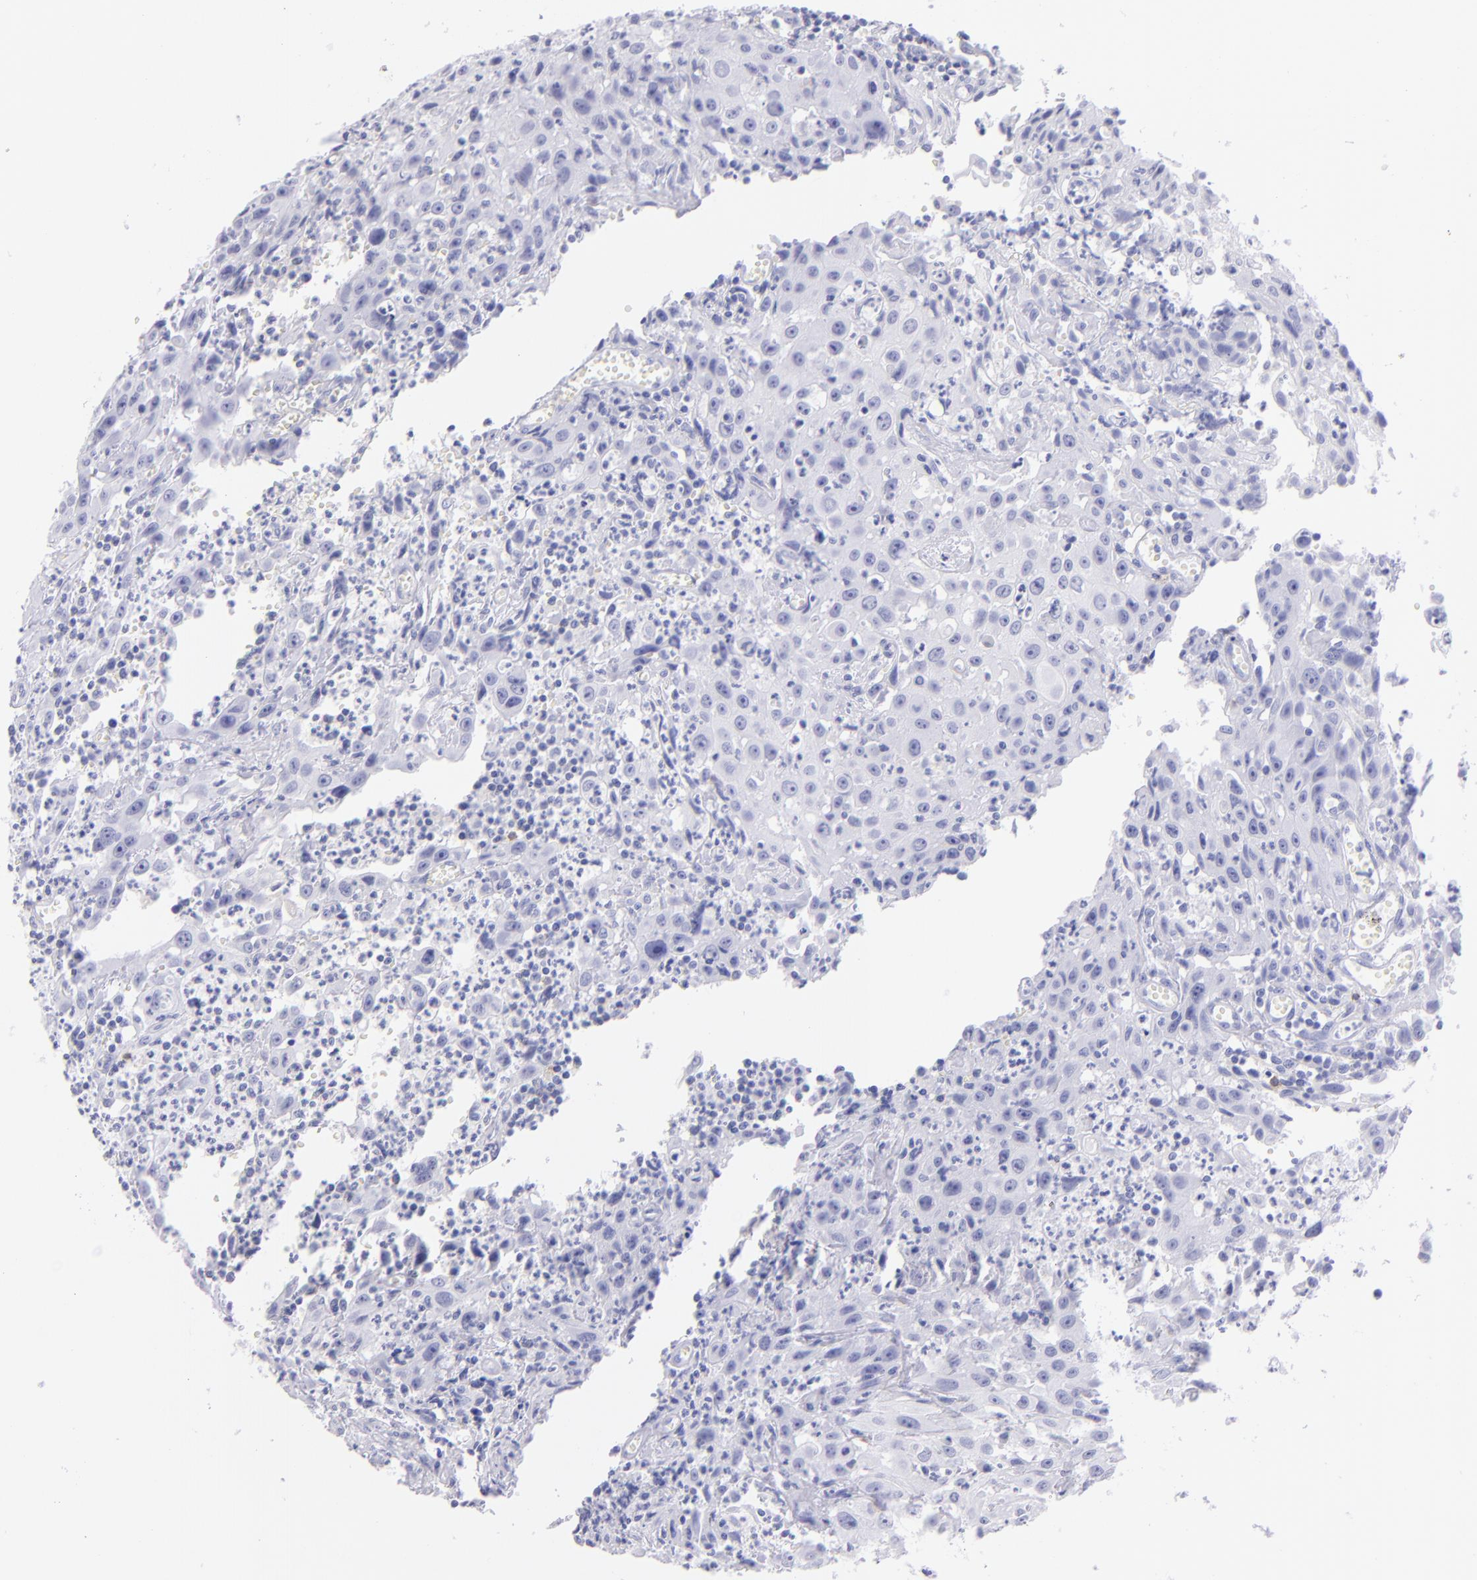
{"staining": {"intensity": "negative", "quantity": "none", "location": "none"}, "tissue": "urothelial cancer", "cell_type": "Tumor cells", "image_type": "cancer", "snomed": [{"axis": "morphology", "description": "Urothelial carcinoma, High grade"}, {"axis": "topography", "description": "Urinary bladder"}], "caption": "Immunohistochemistry (IHC) photomicrograph of human high-grade urothelial carcinoma stained for a protein (brown), which reveals no expression in tumor cells.", "gene": "CD72", "patient": {"sex": "male", "age": 66}}